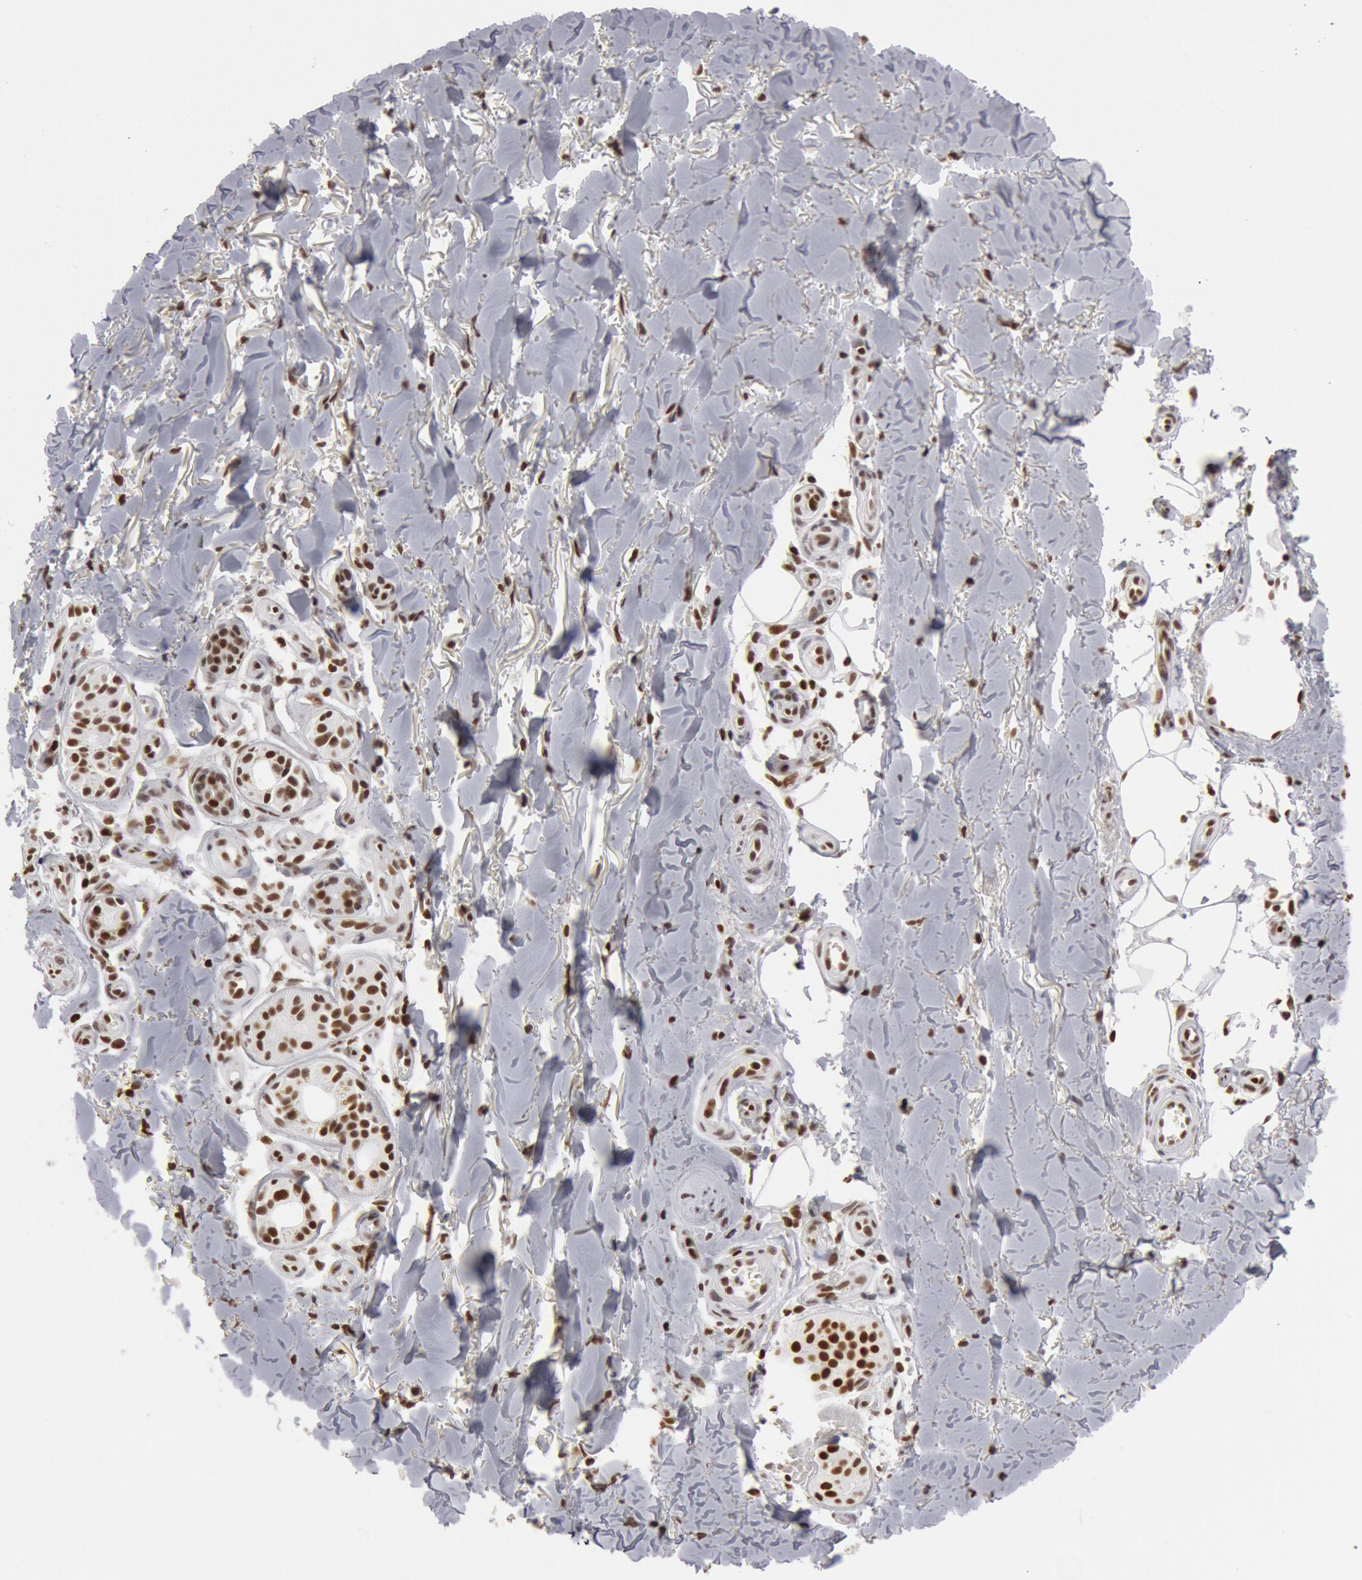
{"staining": {"intensity": "strong", "quantity": ">75%", "location": "nuclear"}, "tissue": "skin cancer", "cell_type": "Tumor cells", "image_type": "cancer", "snomed": [{"axis": "morphology", "description": "Basal cell carcinoma"}, {"axis": "topography", "description": "Skin"}], "caption": "Skin cancer stained for a protein (brown) displays strong nuclear positive positivity in about >75% of tumor cells.", "gene": "SUB1", "patient": {"sex": "male", "age": 81}}